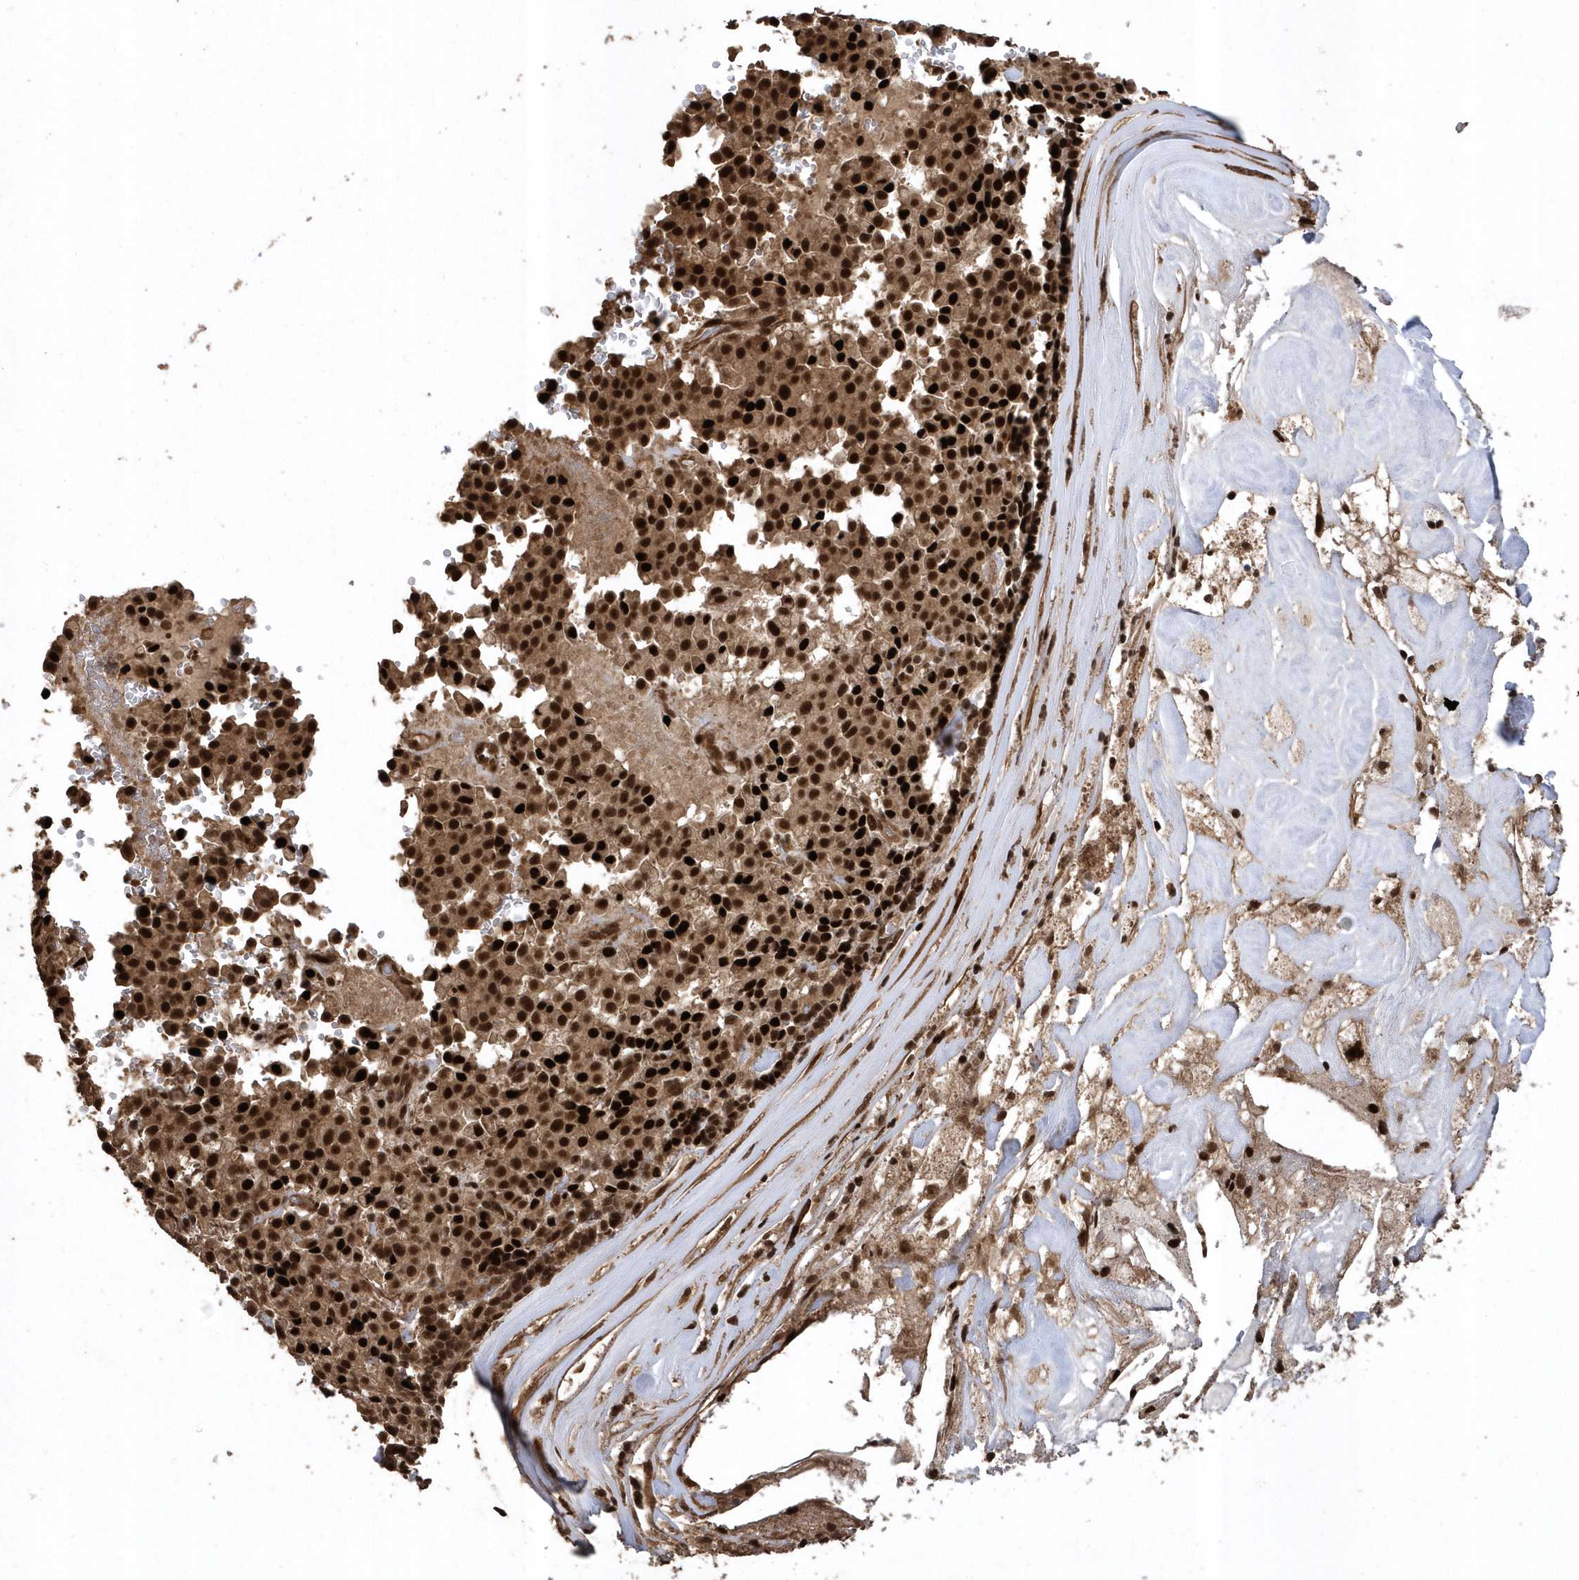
{"staining": {"intensity": "strong", "quantity": ">75%", "location": "cytoplasmic/membranous,nuclear"}, "tissue": "pancreatic cancer", "cell_type": "Tumor cells", "image_type": "cancer", "snomed": [{"axis": "morphology", "description": "Adenocarcinoma, NOS"}, {"axis": "topography", "description": "Pancreas"}], "caption": "Pancreatic cancer (adenocarcinoma) tissue exhibits strong cytoplasmic/membranous and nuclear positivity in about >75% of tumor cells", "gene": "INTS12", "patient": {"sex": "male", "age": 65}}